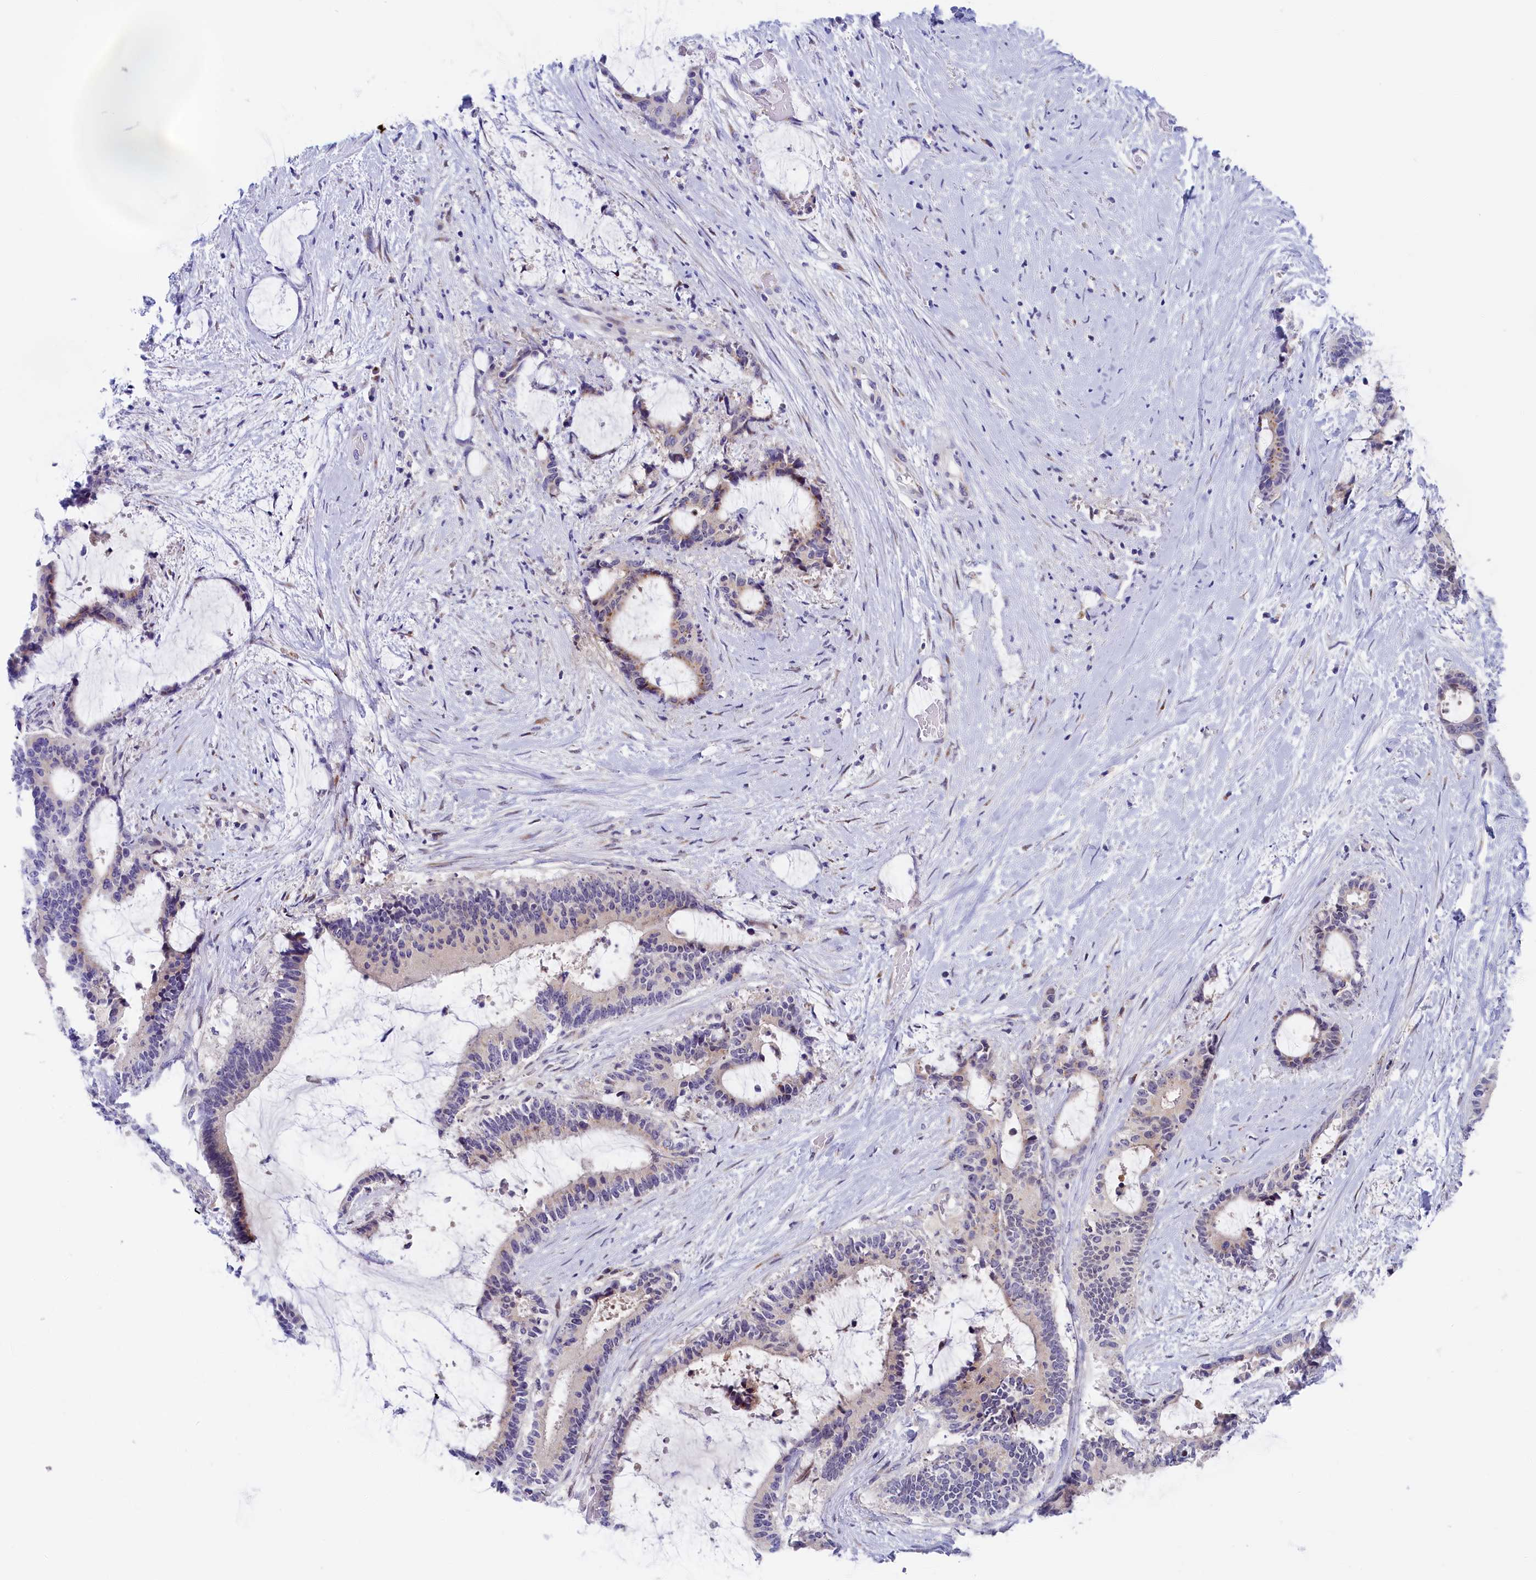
{"staining": {"intensity": "negative", "quantity": "none", "location": "none"}, "tissue": "liver cancer", "cell_type": "Tumor cells", "image_type": "cancer", "snomed": [{"axis": "morphology", "description": "Normal tissue, NOS"}, {"axis": "morphology", "description": "Cholangiocarcinoma"}, {"axis": "topography", "description": "Liver"}, {"axis": "topography", "description": "Peripheral nerve tissue"}], "caption": "Tumor cells are negative for protein expression in human liver cancer. (Immunohistochemistry, brightfield microscopy, high magnification).", "gene": "CHST12", "patient": {"sex": "female", "age": 73}}